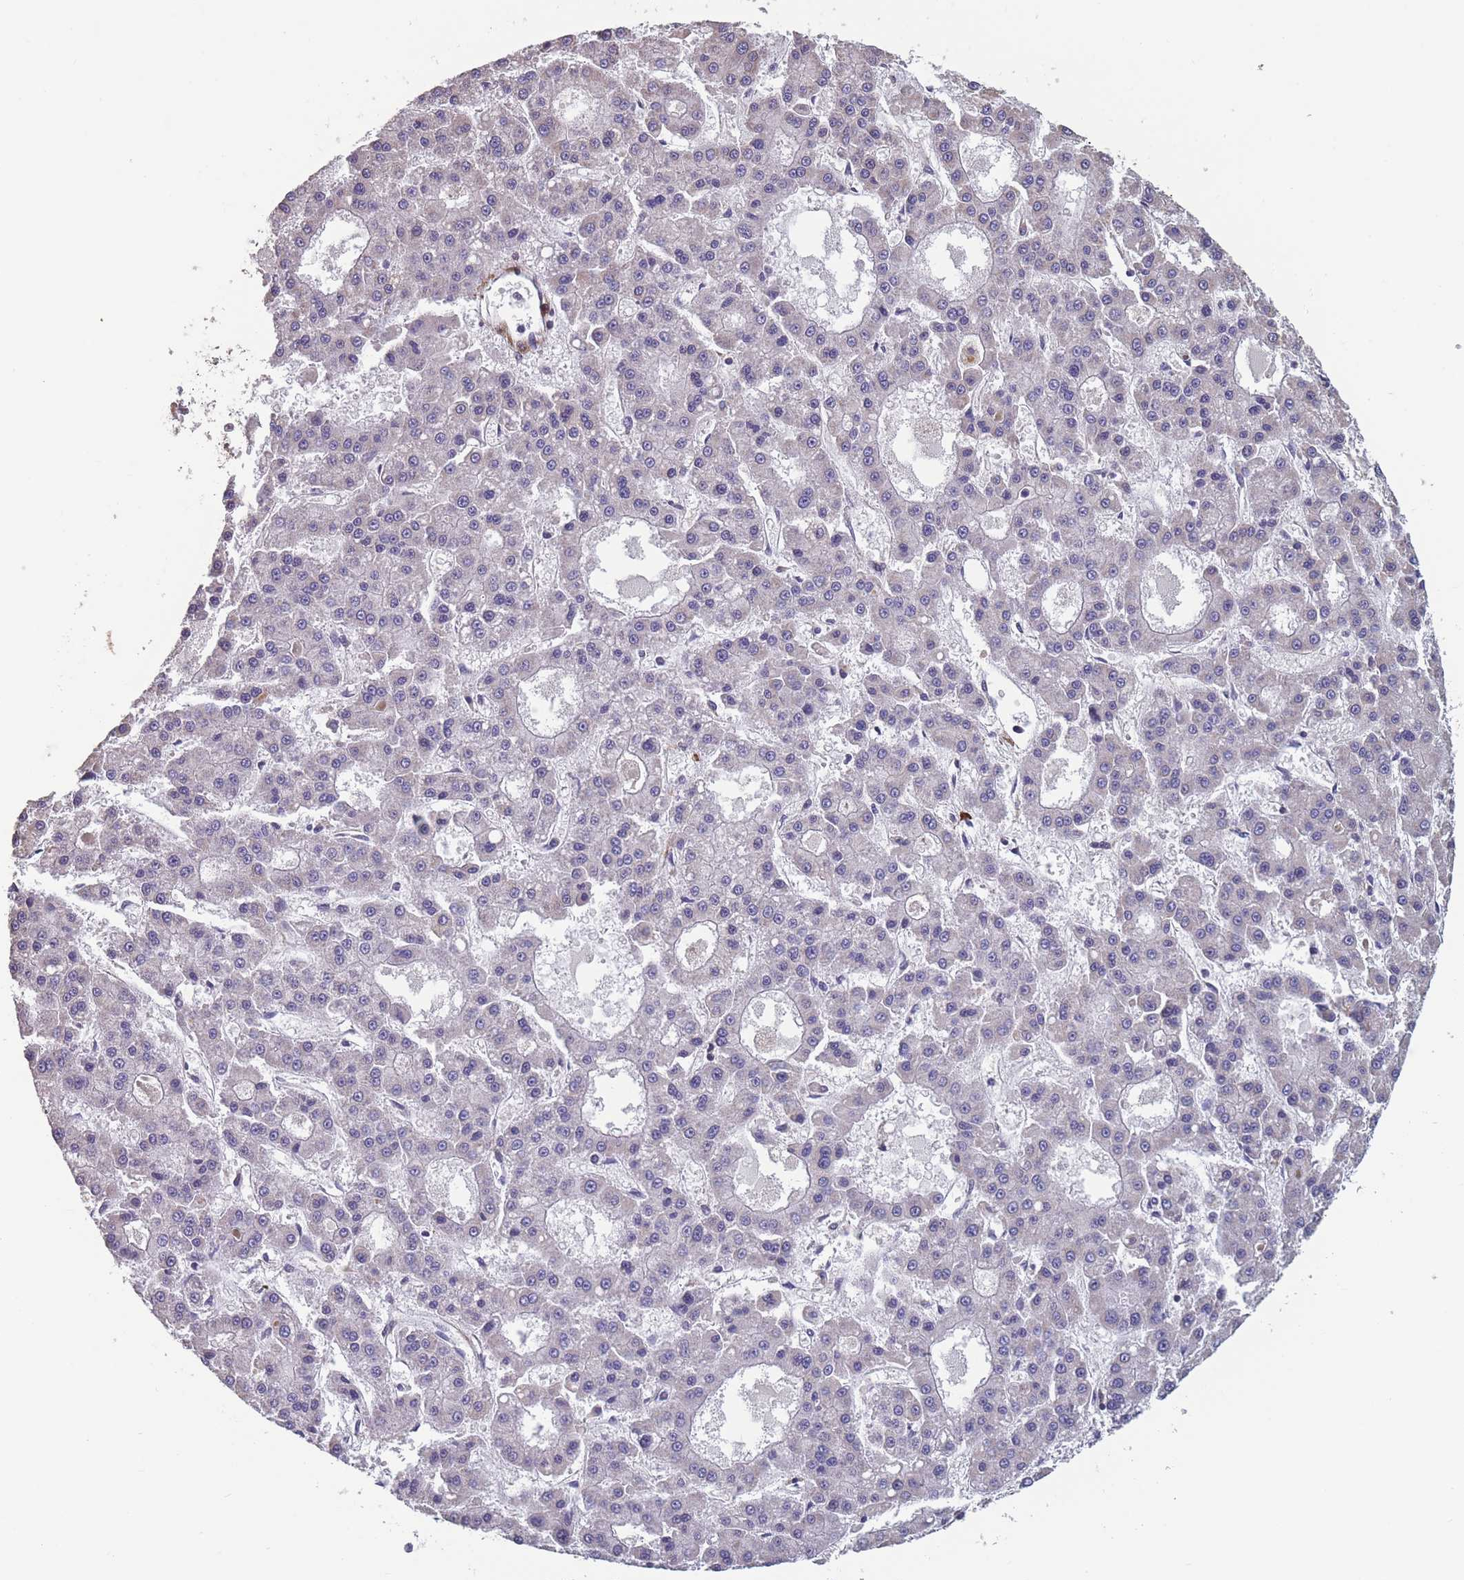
{"staining": {"intensity": "negative", "quantity": "none", "location": "none"}, "tissue": "liver cancer", "cell_type": "Tumor cells", "image_type": "cancer", "snomed": [{"axis": "morphology", "description": "Carcinoma, Hepatocellular, NOS"}, {"axis": "topography", "description": "Liver"}], "caption": "IHC of human liver cancer (hepatocellular carcinoma) demonstrates no expression in tumor cells.", "gene": "TOMM40L", "patient": {"sex": "male", "age": 70}}